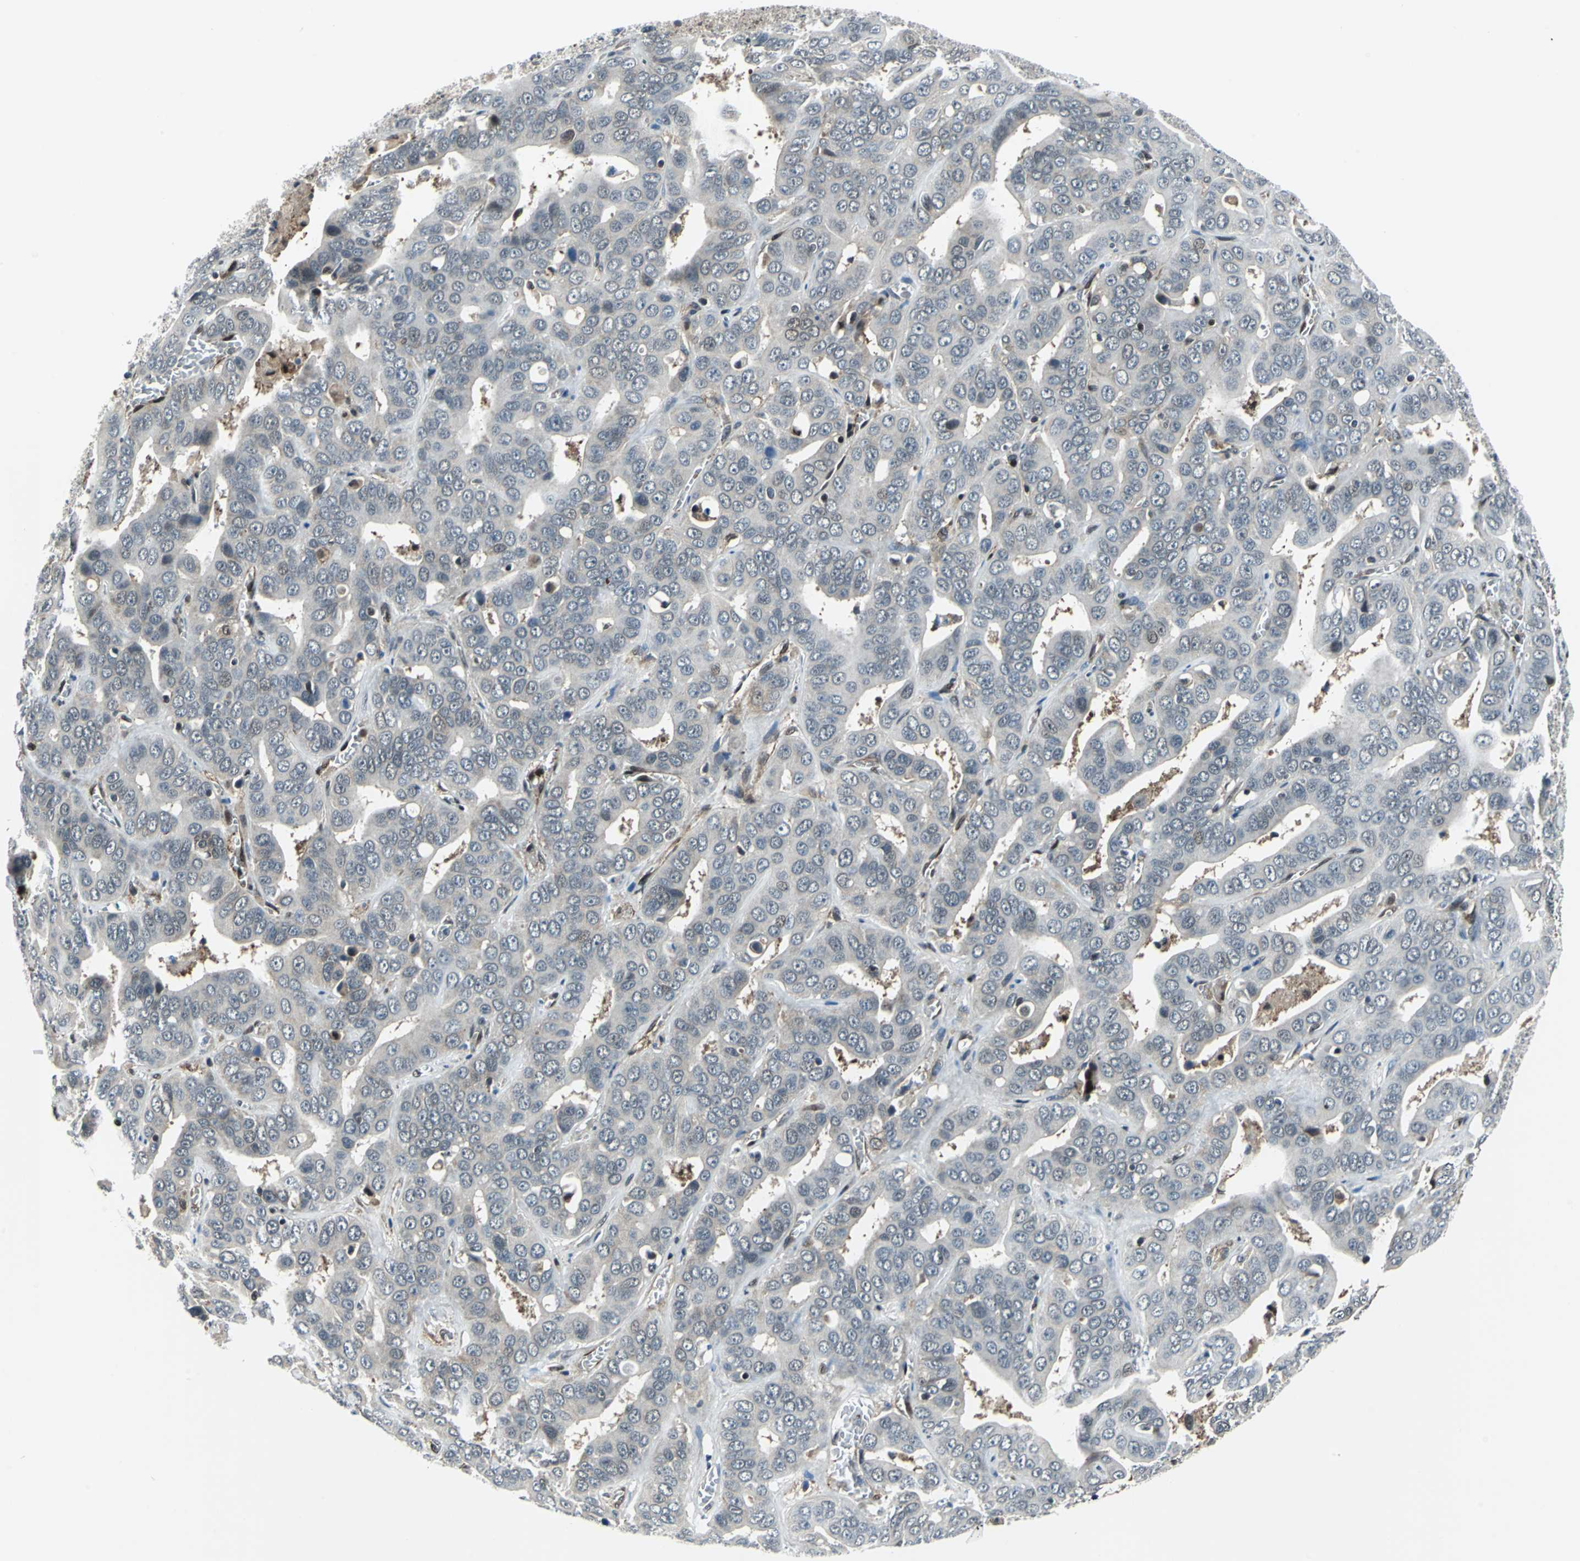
{"staining": {"intensity": "negative", "quantity": "none", "location": "none"}, "tissue": "liver cancer", "cell_type": "Tumor cells", "image_type": "cancer", "snomed": [{"axis": "morphology", "description": "Cholangiocarcinoma"}, {"axis": "topography", "description": "Liver"}], "caption": "Liver cholangiocarcinoma was stained to show a protein in brown. There is no significant expression in tumor cells. (Immunohistochemistry, brightfield microscopy, high magnification).", "gene": "POLR3K", "patient": {"sex": "female", "age": 52}}